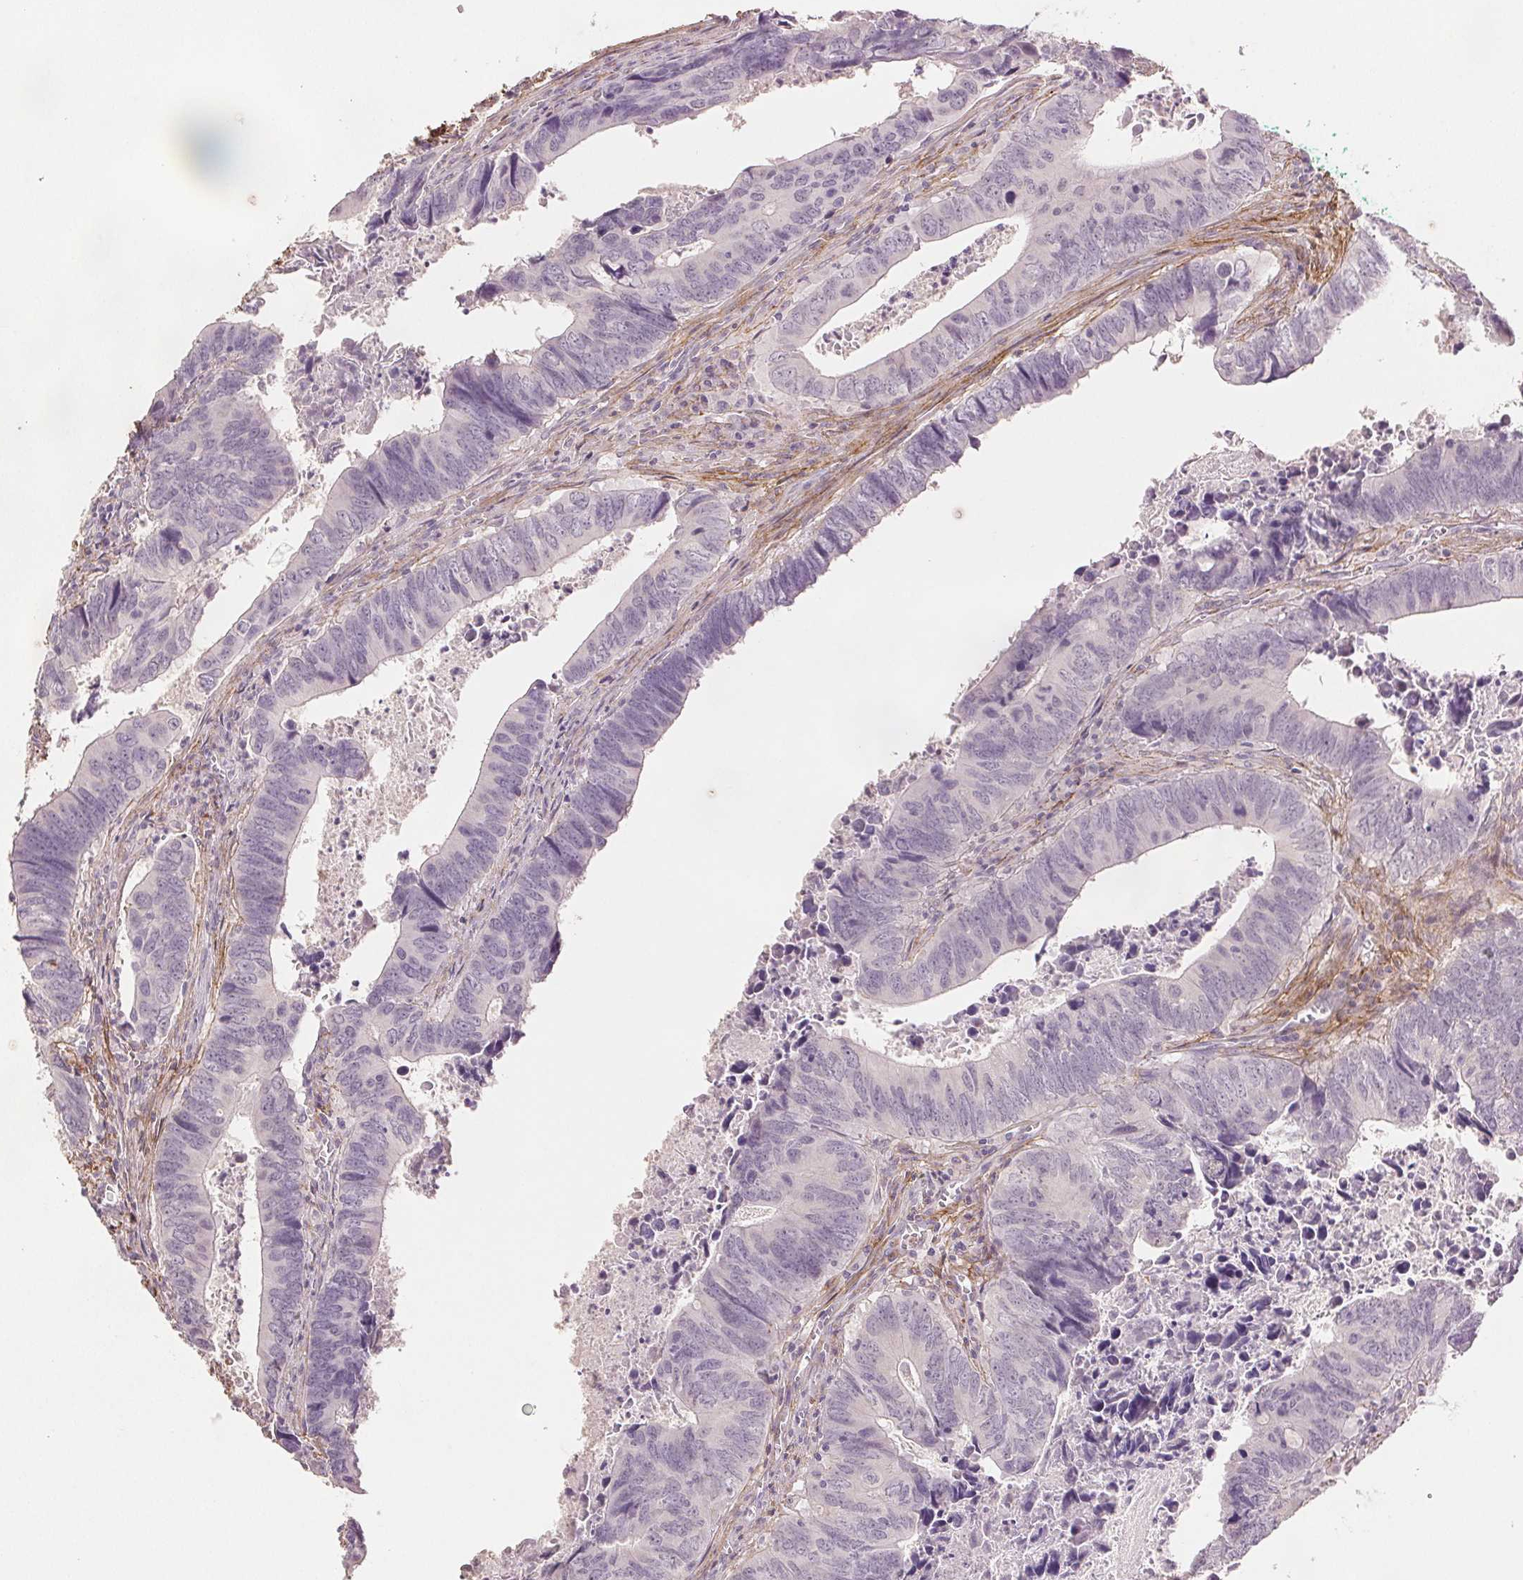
{"staining": {"intensity": "negative", "quantity": "none", "location": "none"}, "tissue": "colorectal cancer", "cell_type": "Tumor cells", "image_type": "cancer", "snomed": [{"axis": "morphology", "description": "Adenocarcinoma, NOS"}, {"axis": "topography", "description": "Colon"}], "caption": "Immunohistochemistry photomicrograph of human colorectal cancer stained for a protein (brown), which demonstrates no expression in tumor cells.", "gene": "FBN1", "patient": {"sex": "female", "age": 82}}